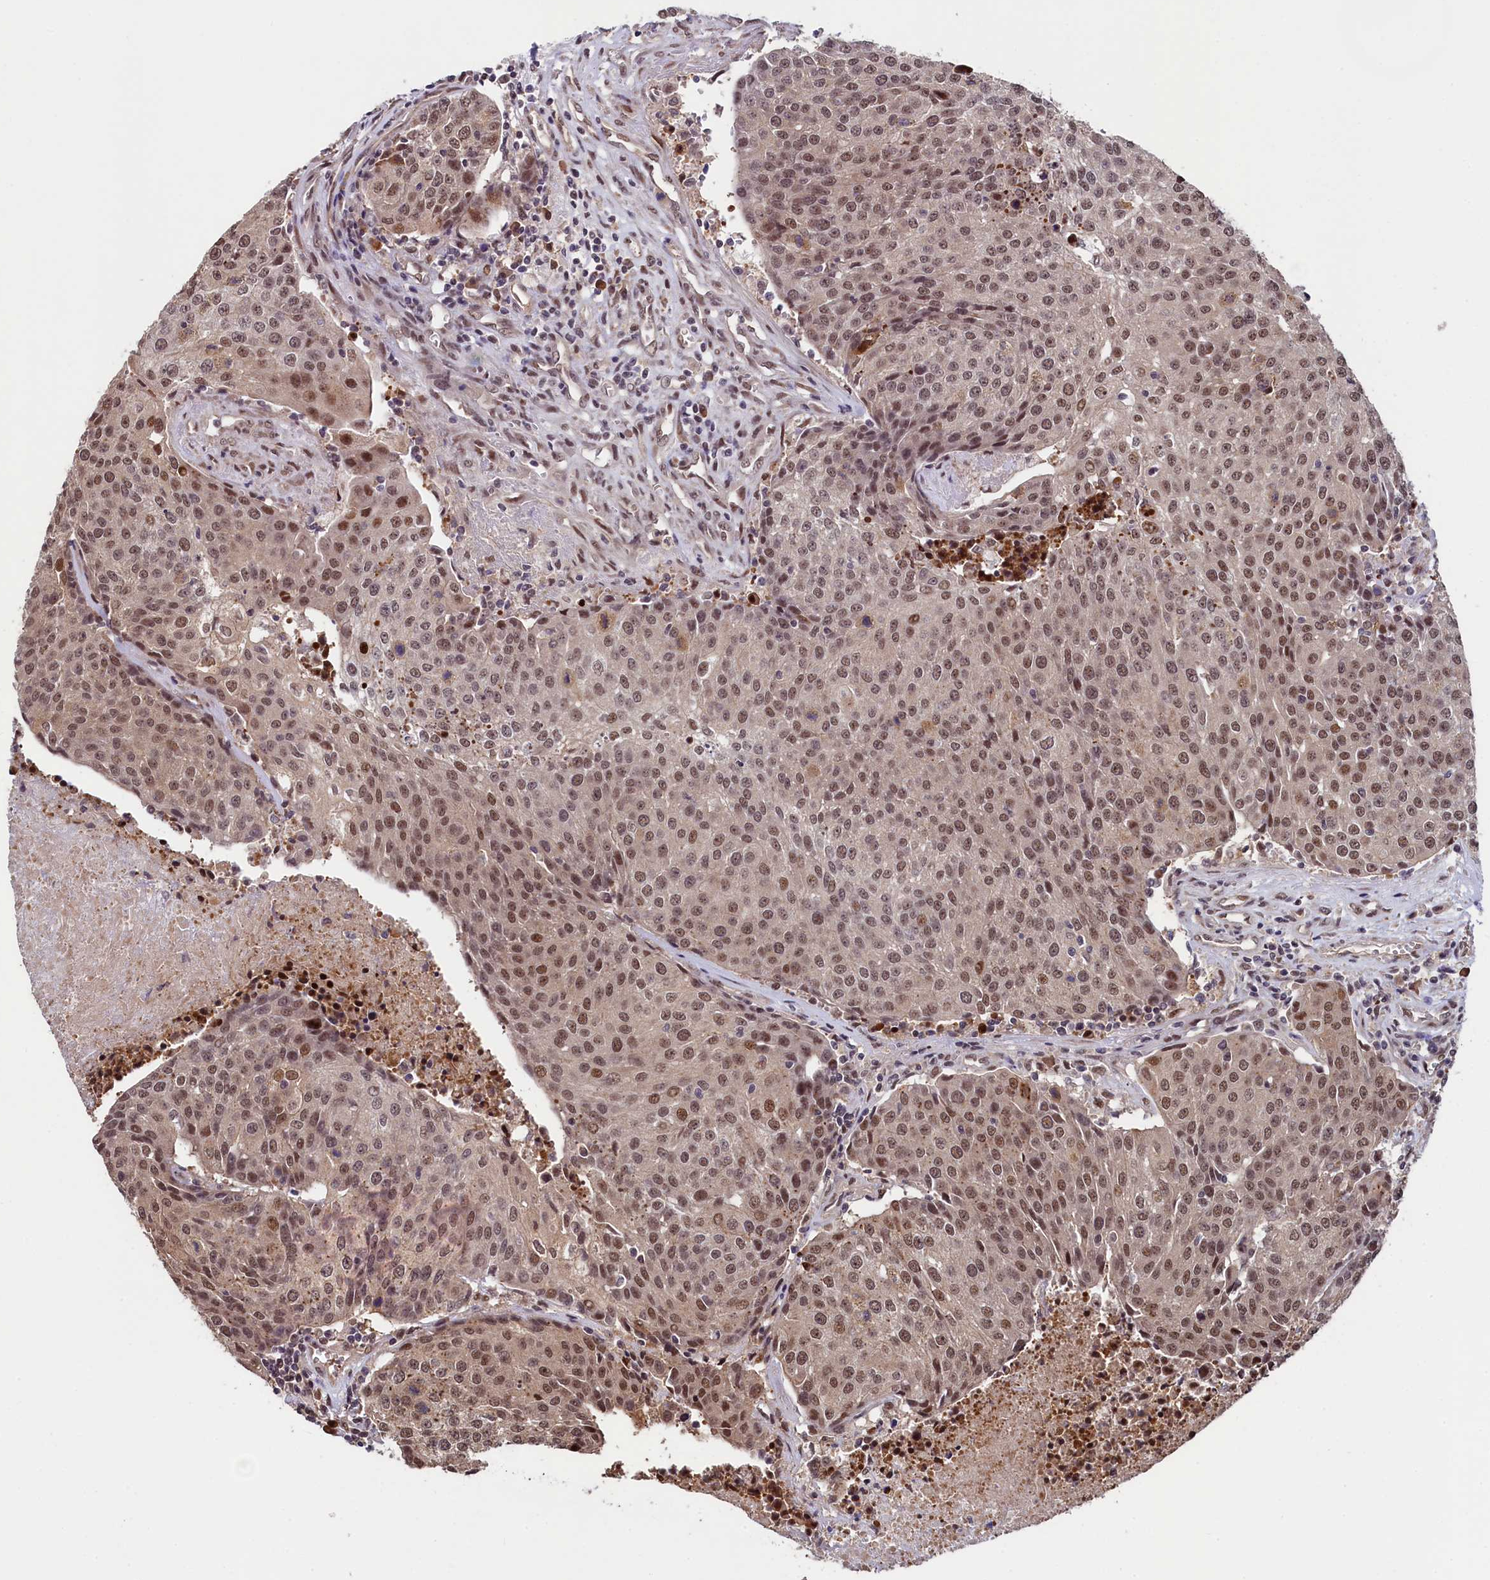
{"staining": {"intensity": "moderate", "quantity": ">75%", "location": "nuclear"}, "tissue": "urothelial cancer", "cell_type": "Tumor cells", "image_type": "cancer", "snomed": [{"axis": "morphology", "description": "Urothelial carcinoma, High grade"}, {"axis": "topography", "description": "Urinary bladder"}], "caption": "Immunohistochemistry (IHC) histopathology image of neoplastic tissue: human urothelial cancer stained using IHC demonstrates medium levels of moderate protein expression localized specifically in the nuclear of tumor cells, appearing as a nuclear brown color.", "gene": "LEO1", "patient": {"sex": "female", "age": 85}}